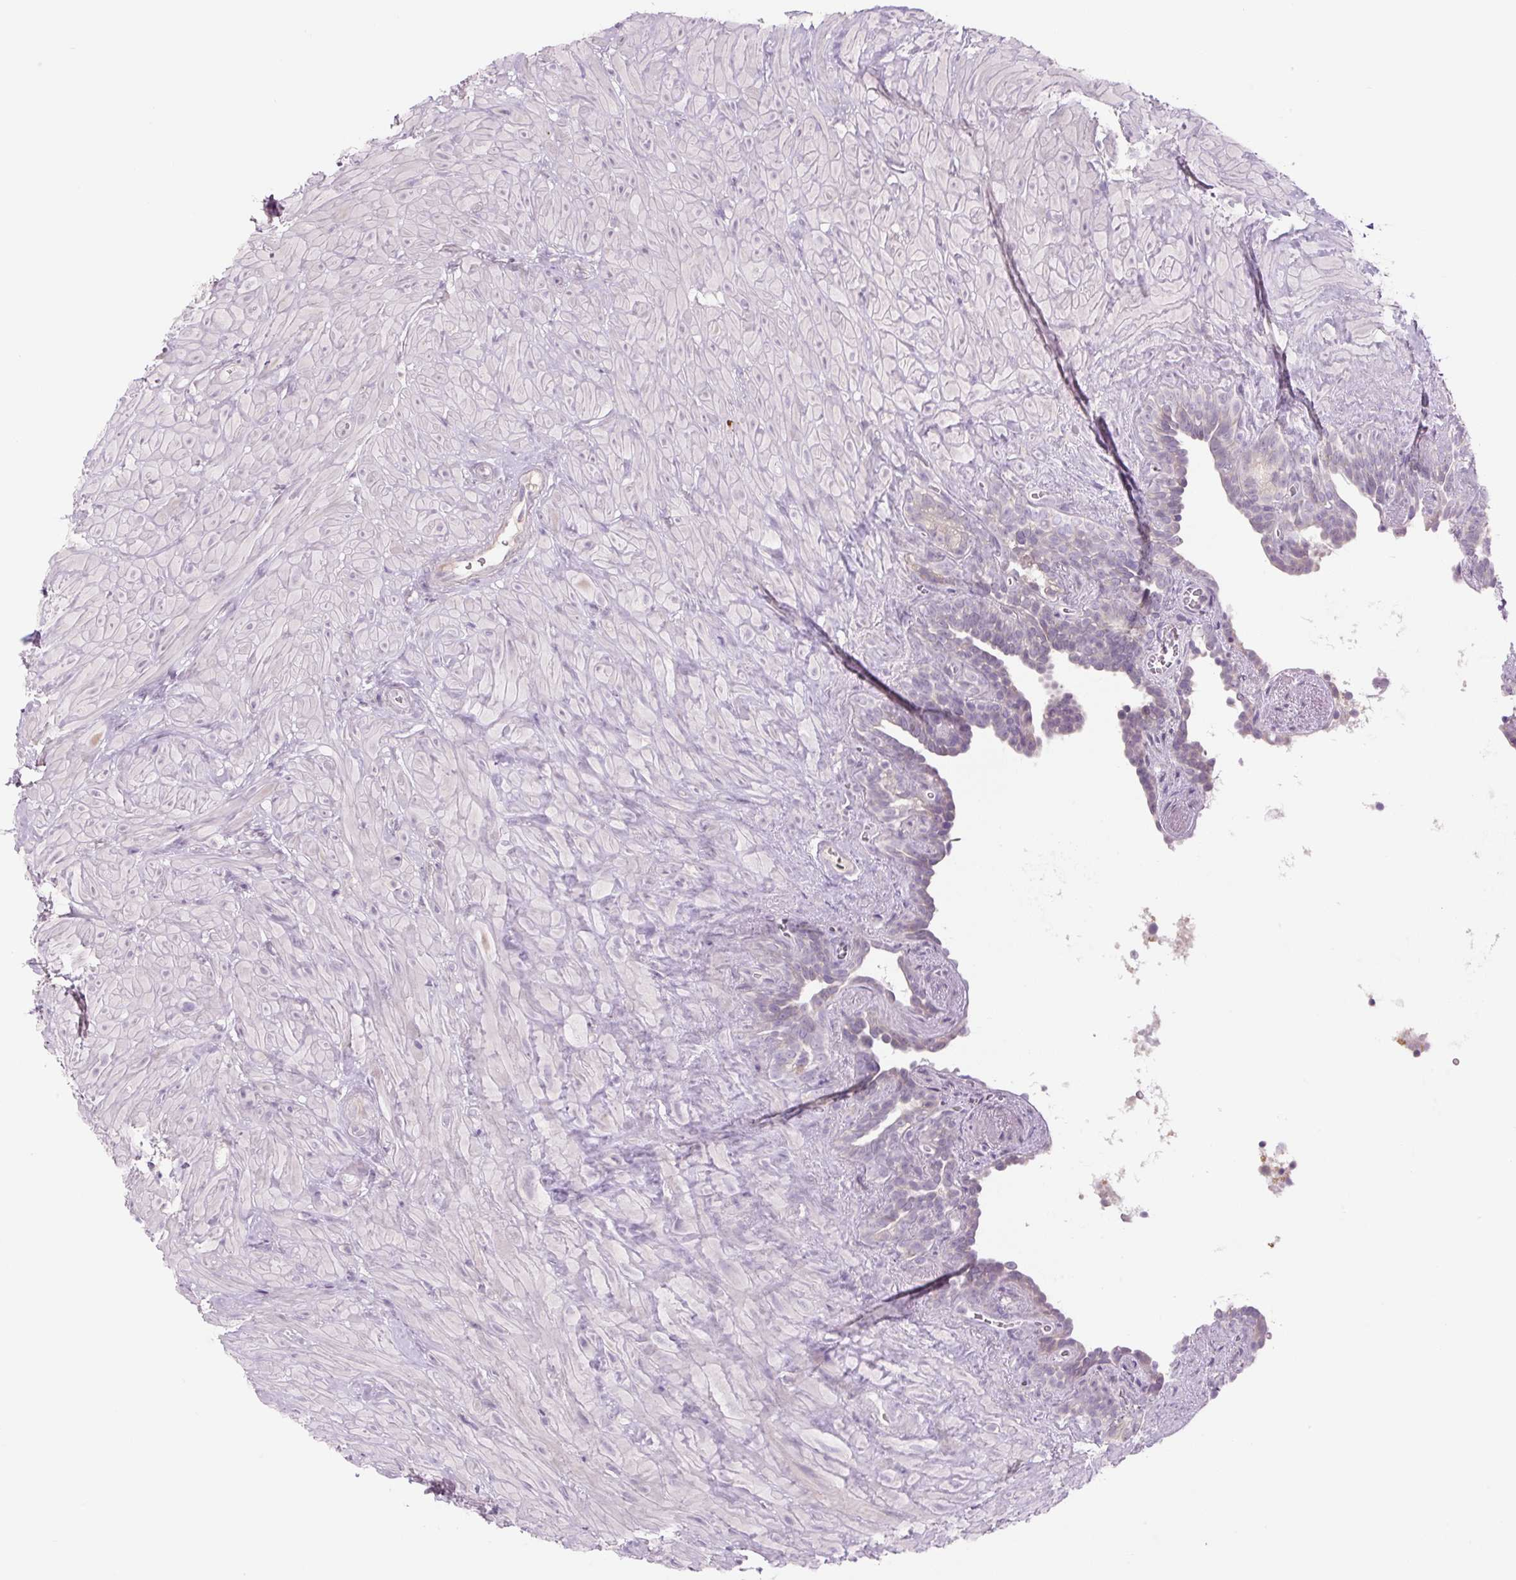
{"staining": {"intensity": "weak", "quantity": "<25%", "location": "cytoplasmic/membranous"}, "tissue": "seminal vesicle", "cell_type": "Glandular cells", "image_type": "normal", "snomed": [{"axis": "morphology", "description": "Normal tissue, NOS"}, {"axis": "topography", "description": "Seminal veicle"}], "caption": "An immunohistochemistry (IHC) histopathology image of unremarkable seminal vesicle is shown. There is no staining in glandular cells of seminal vesicle.", "gene": "TMEM100", "patient": {"sex": "male", "age": 76}}